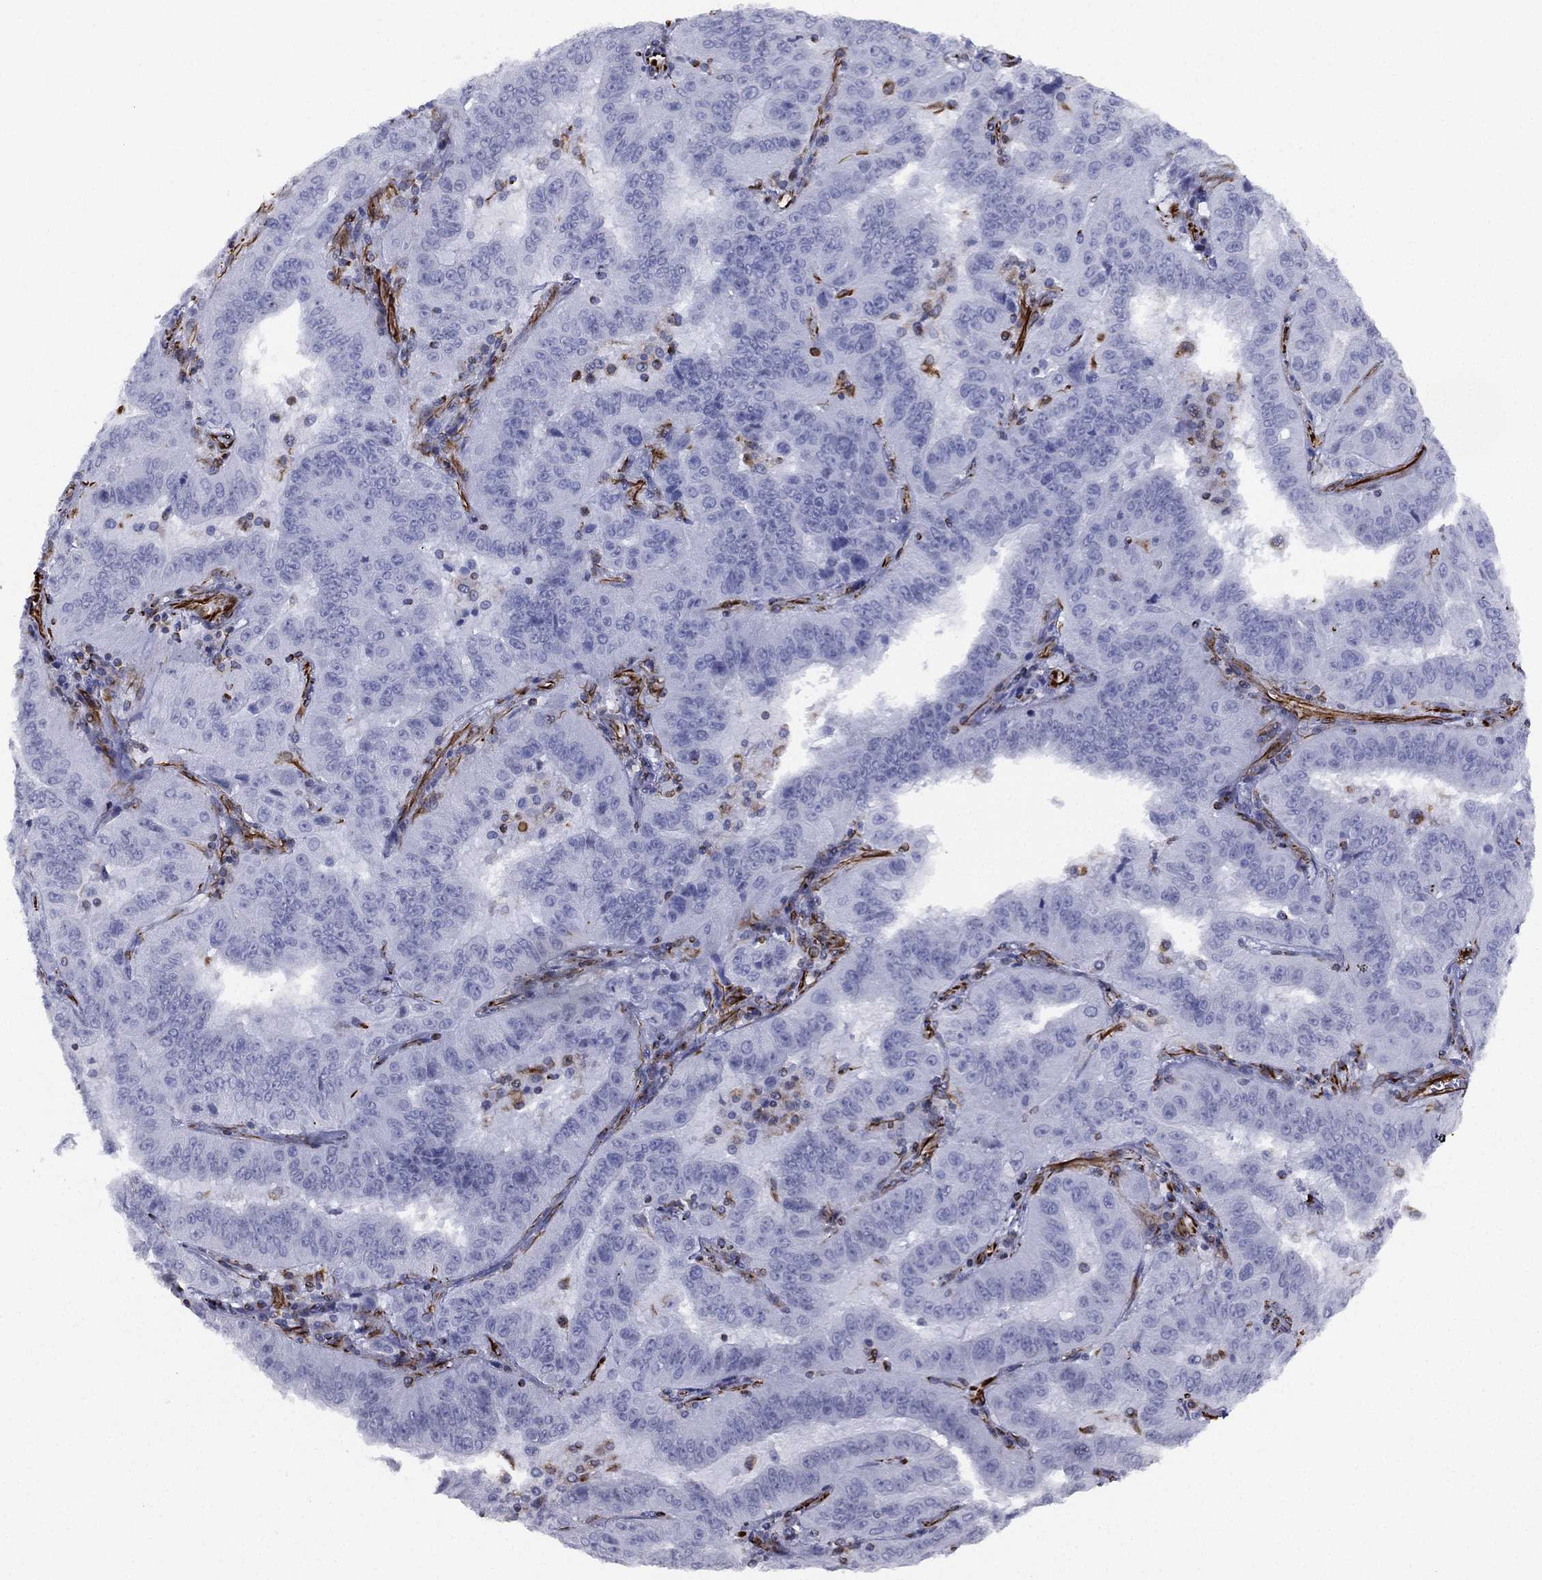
{"staining": {"intensity": "negative", "quantity": "none", "location": "none"}, "tissue": "pancreatic cancer", "cell_type": "Tumor cells", "image_type": "cancer", "snomed": [{"axis": "morphology", "description": "Adenocarcinoma, NOS"}, {"axis": "topography", "description": "Pancreas"}], "caption": "IHC of pancreatic adenocarcinoma reveals no positivity in tumor cells. (Immunohistochemistry, brightfield microscopy, high magnification).", "gene": "MAS1", "patient": {"sex": "male", "age": 63}}